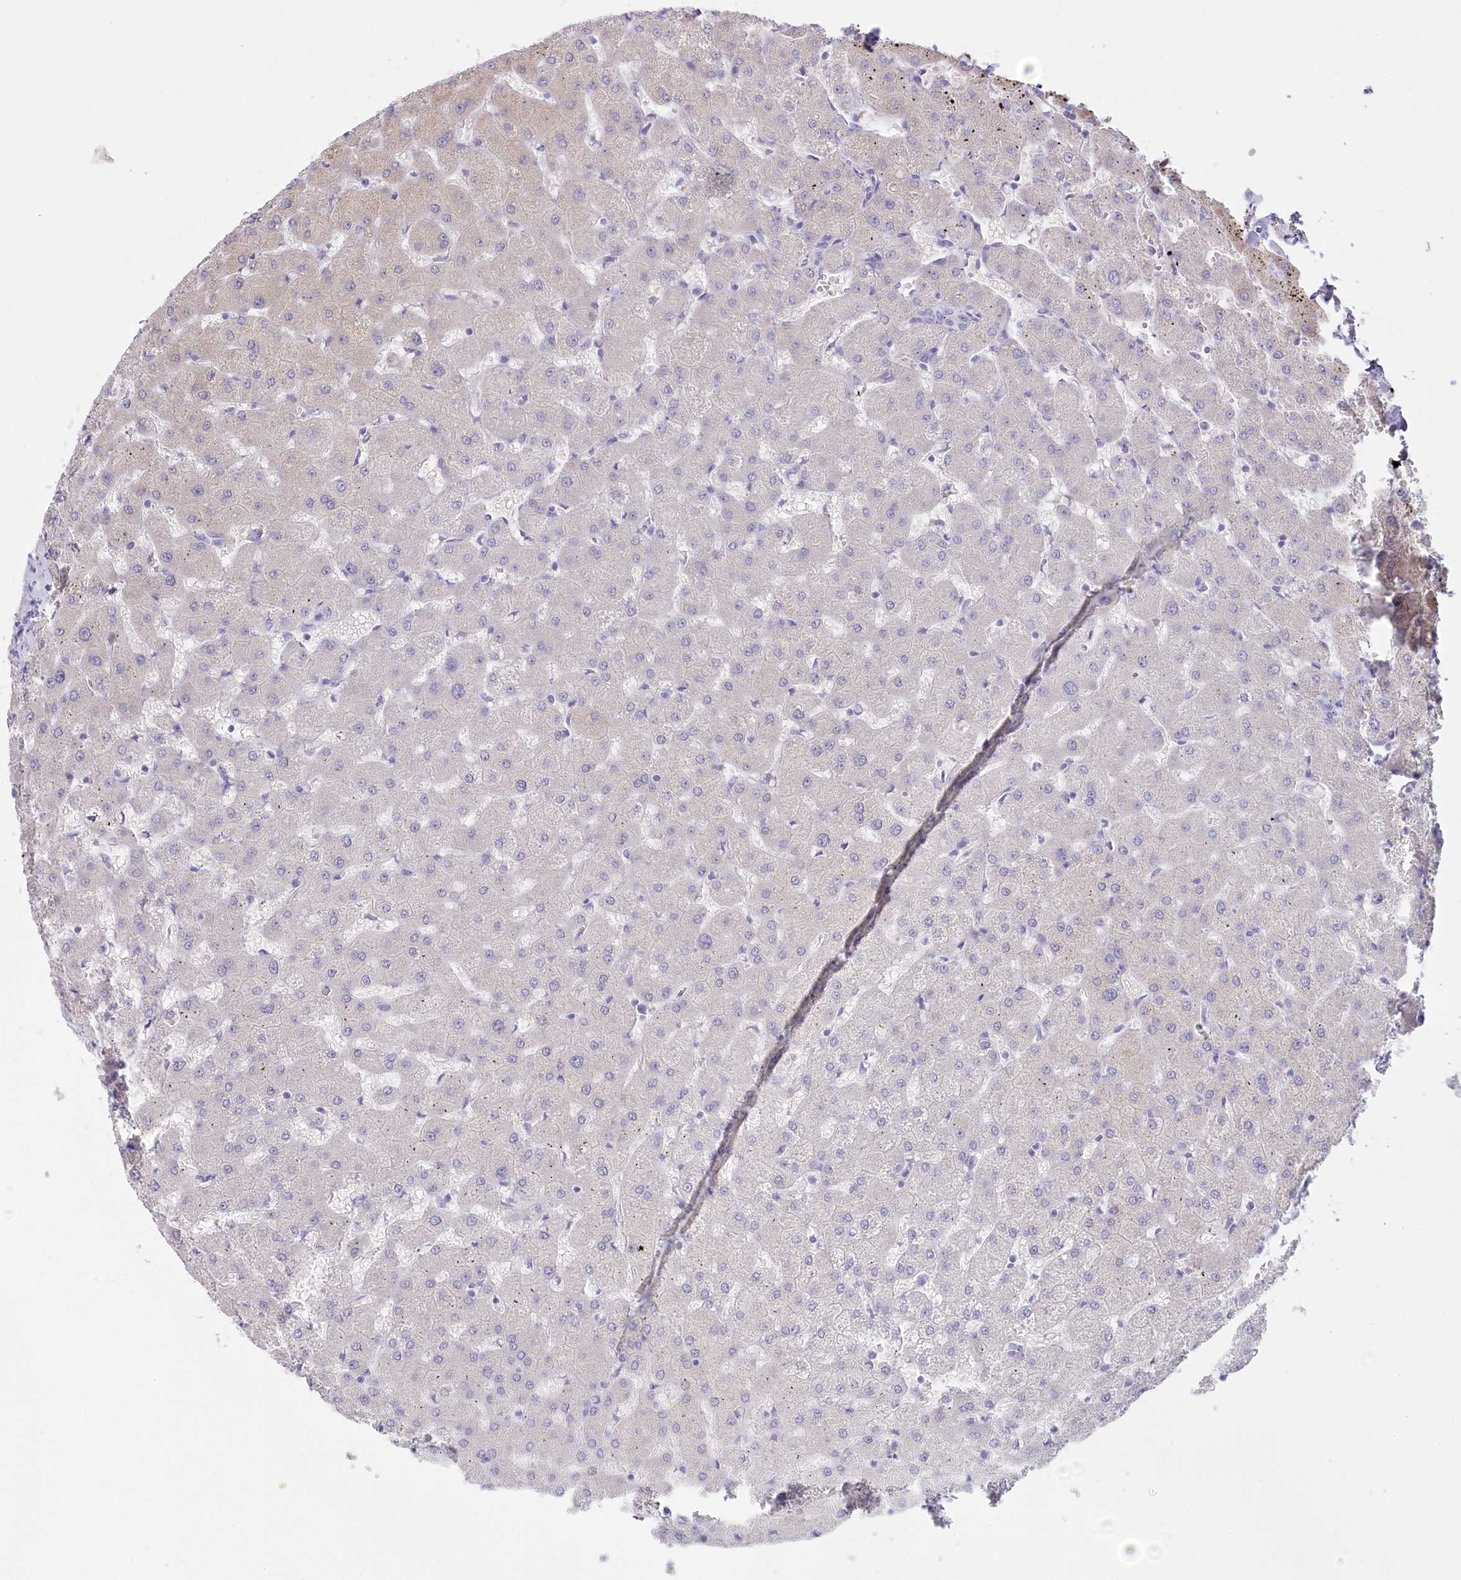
{"staining": {"intensity": "negative", "quantity": "none", "location": "none"}, "tissue": "liver", "cell_type": "Cholangiocytes", "image_type": "normal", "snomed": [{"axis": "morphology", "description": "Normal tissue, NOS"}, {"axis": "topography", "description": "Liver"}], "caption": "The photomicrograph demonstrates no staining of cholangiocytes in normal liver.", "gene": "MYOZ1", "patient": {"sex": "female", "age": 63}}